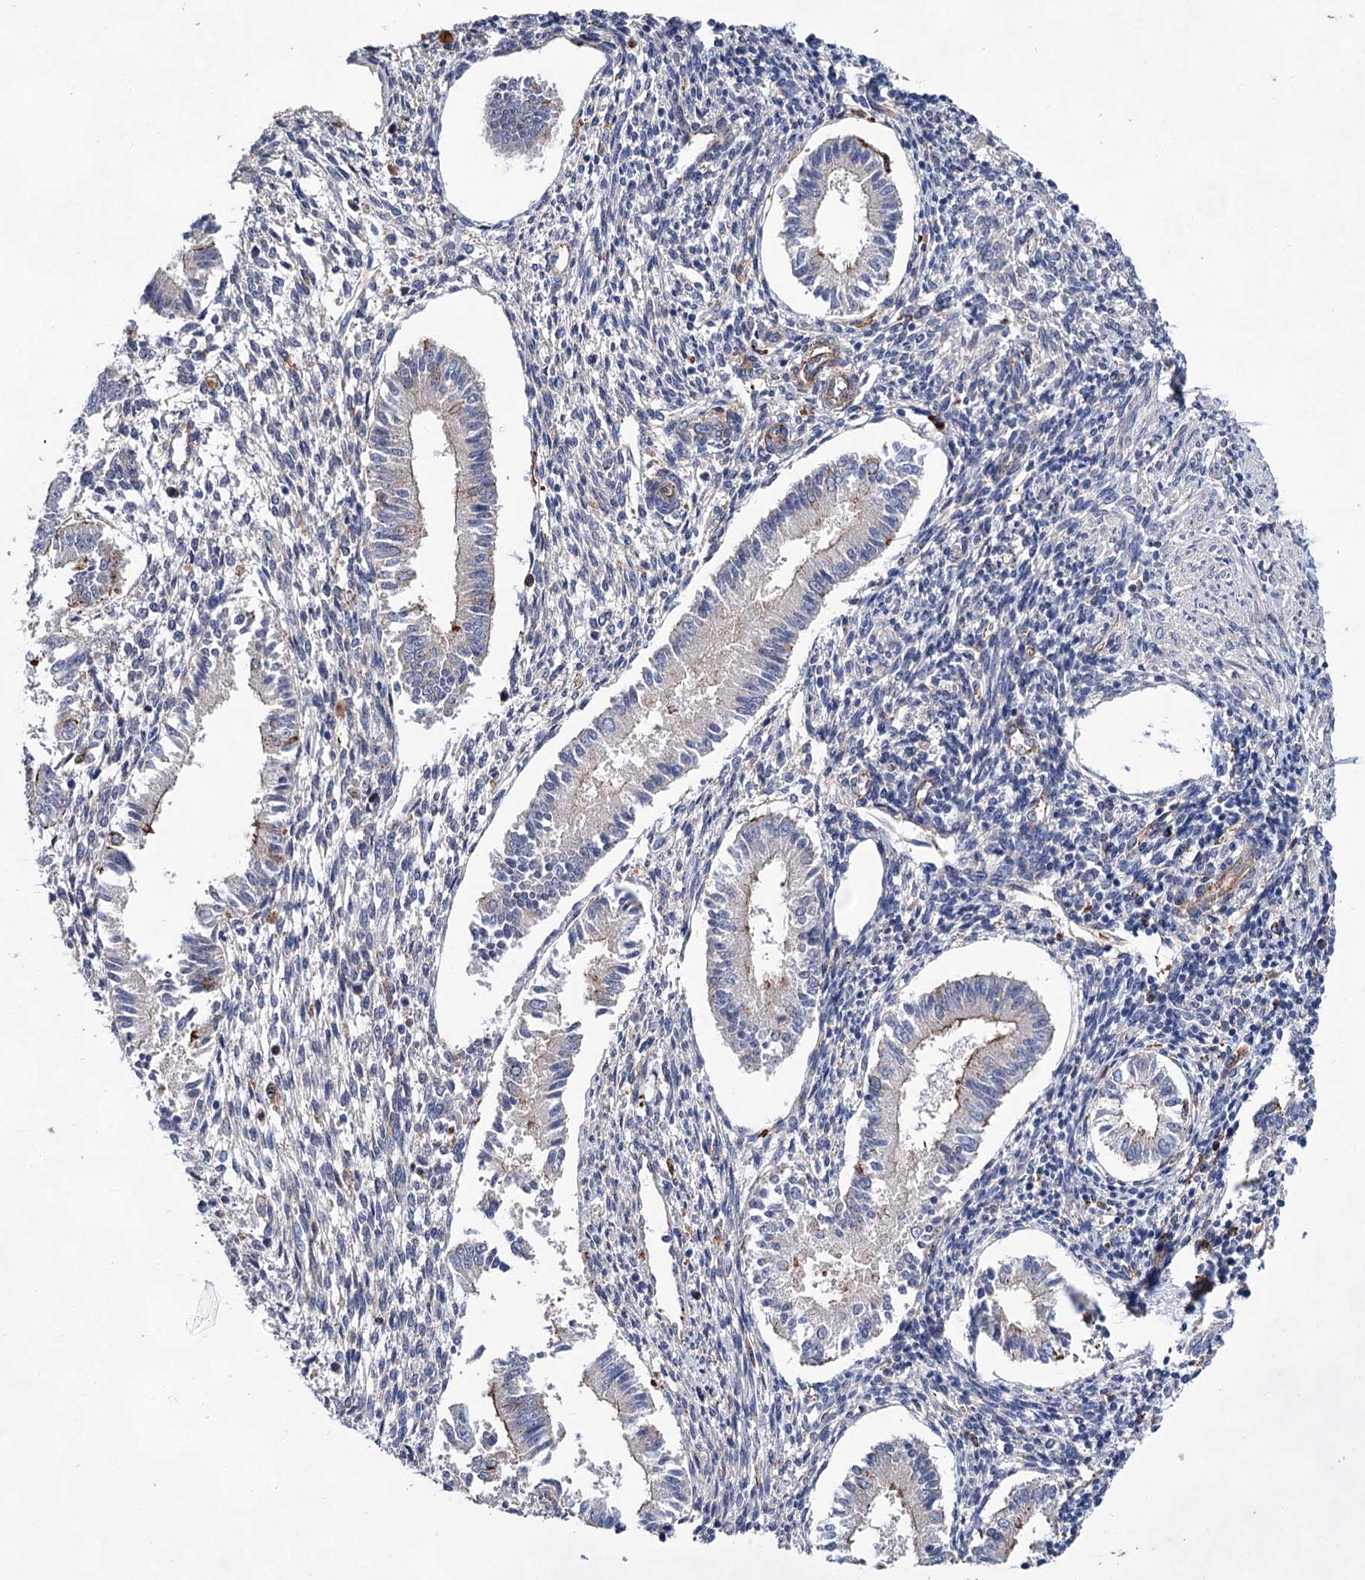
{"staining": {"intensity": "negative", "quantity": "none", "location": "none"}, "tissue": "endometrium", "cell_type": "Cells in endometrial stroma", "image_type": "normal", "snomed": [{"axis": "morphology", "description": "Normal tissue, NOS"}, {"axis": "topography", "description": "Uterus"}, {"axis": "topography", "description": "Endometrium"}], "caption": "Immunohistochemistry (IHC) photomicrograph of benign endometrium stained for a protein (brown), which reveals no staining in cells in endometrial stroma. (DAB (3,3'-diaminobenzidine) immunohistochemistry visualized using brightfield microscopy, high magnification).", "gene": "TMTC3", "patient": {"sex": "female", "age": 48}}